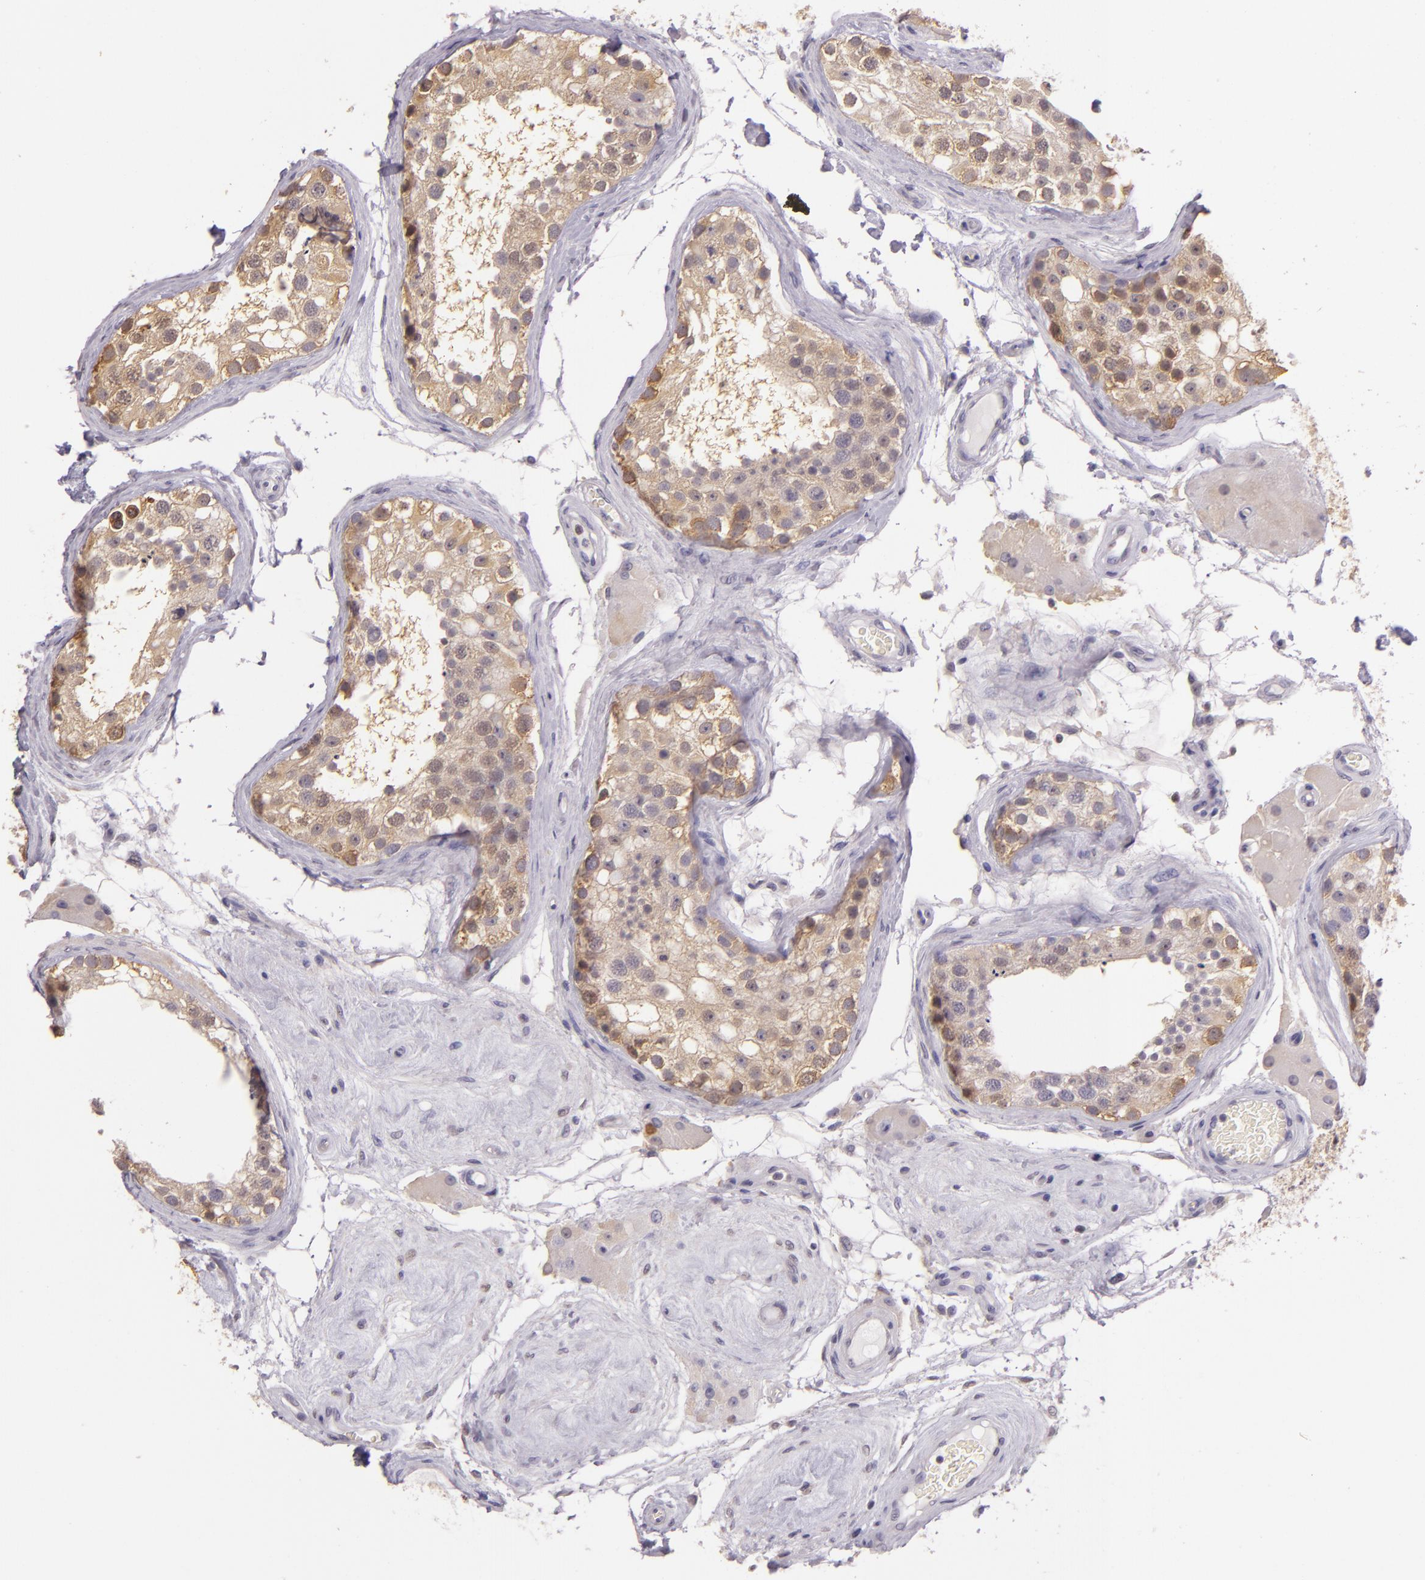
{"staining": {"intensity": "weak", "quantity": ">75%", "location": "cytoplasmic/membranous"}, "tissue": "testis", "cell_type": "Cells in seminiferous ducts", "image_type": "normal", "snomed": [{"axis": "morphology", "description": "Normal tissue, NOS"}, {"axis": "topography", "description": "Testis"}], "caption": "Normal testis exhibits weak cytoplasmic/membranous staining in about >75% of cells in seminiferous ducts, visualized by immunohistochemistry.", "gene": "HSPA8", "patient": {"sex": "male", "age": 68}}